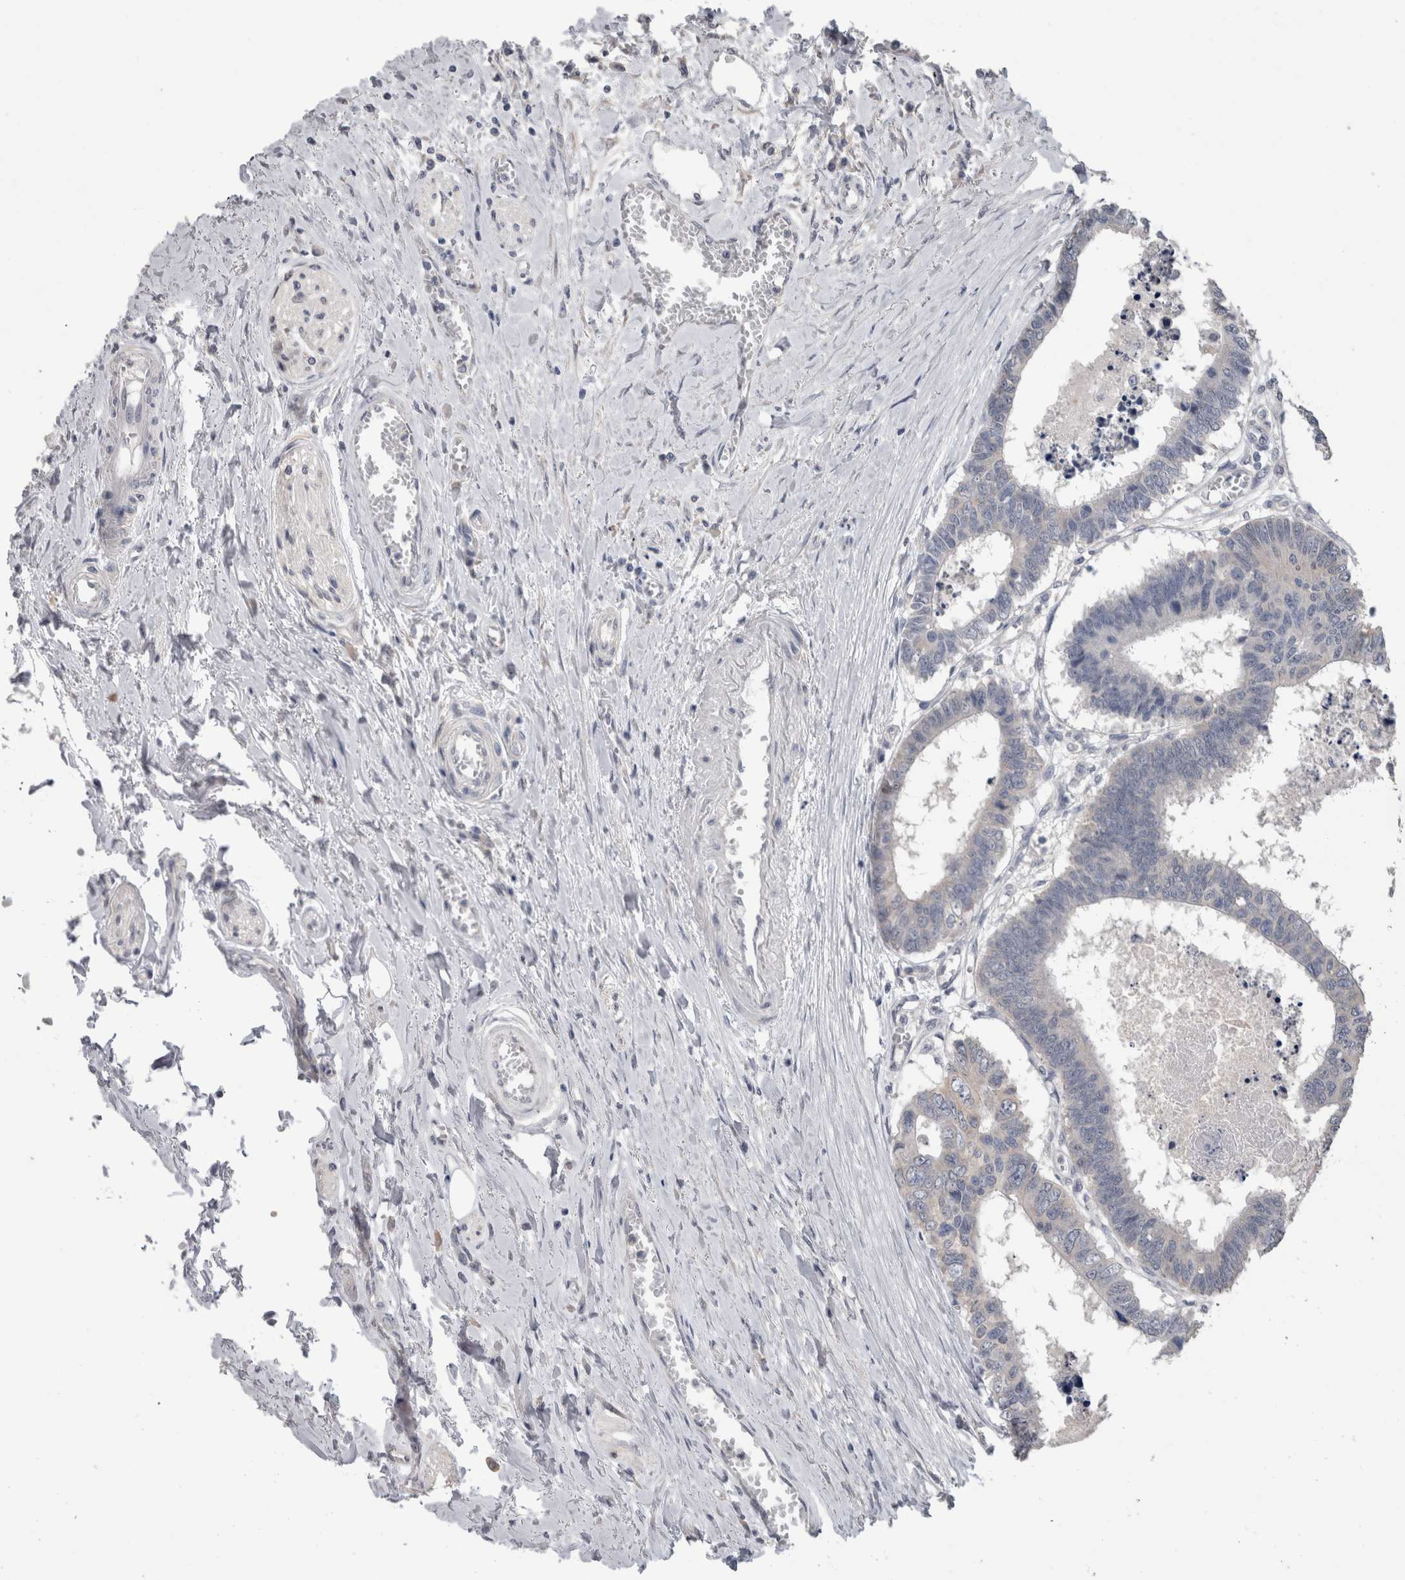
{"staining": {"intensity": "negative", "quantity": "none", "location": "none"}, "tissue": "colorectal cancer", "cell_type": "Tumor cells", "image_type": "cancer", "snomed": [{"axis": "morphology", "description": "Adenocarcinoma, NOS"}, {"axis": "topography", "description": "Rectum"}], "caption": "Immunohistochemical staining of colorectal adenocarcinoma displays no significant expression in tumor cells. The staining was performed using DAB to visualize the protein expression in brown, while the nuclei were stained in blue with hematoxylin (Magnification: 20x).", "gene": "FHOD3", "patient": {"sex": "male", "age": 84}}